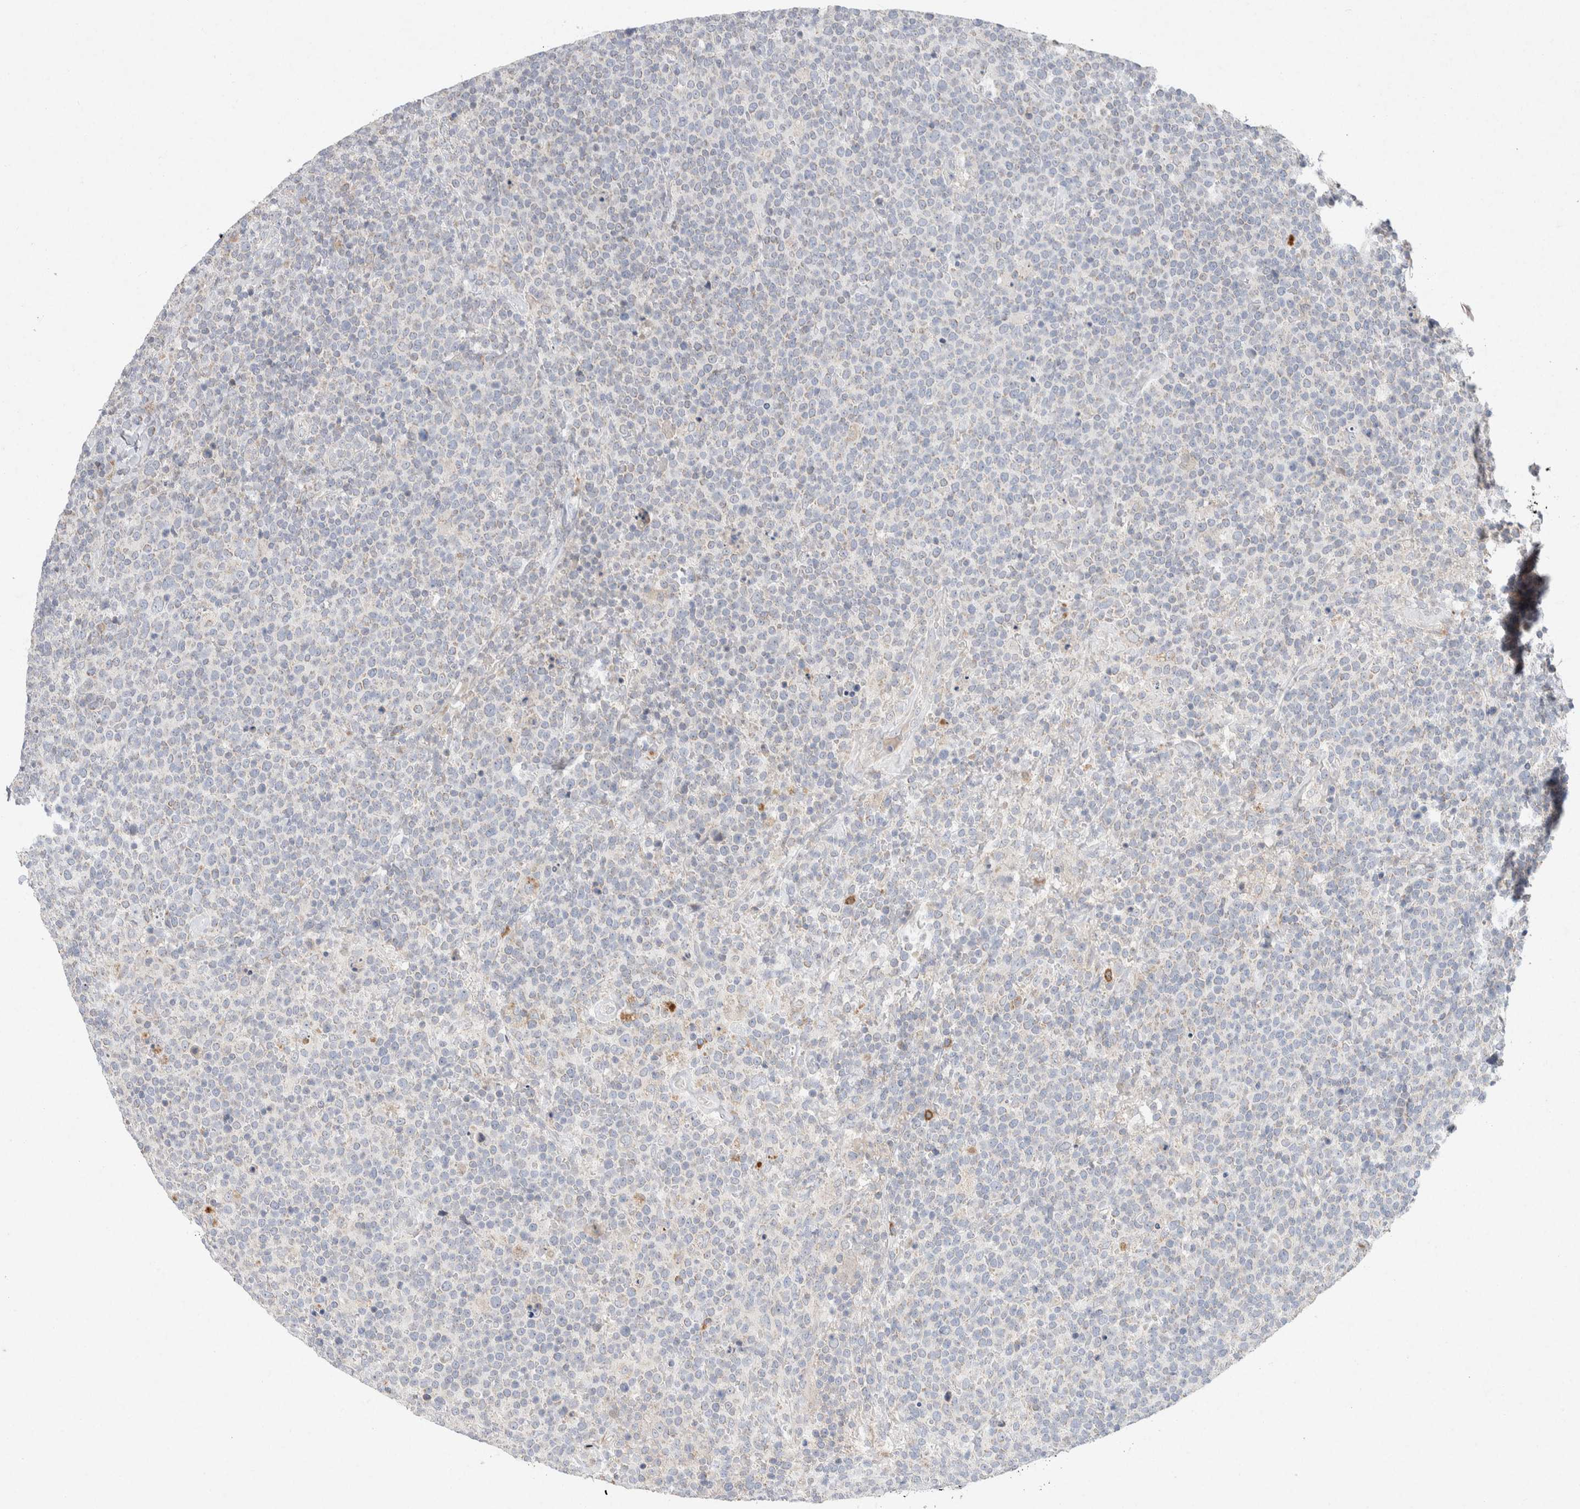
{"staining": {"intensity": "negative", "quantity": "none", "location": "none"}, "tissue": "lymphoma", "cell_type": "Tumor cells", "image_type": "cancer", "snomed": [{"axis": "morphology", "description": "Malignant lymphoma, non-Hodgkin's type, High grade"}, {"axis": "topography", "description": "Lymph node"}], "caption": "The immunohistochemistry (IHC) photomicrograph has no significant positivity in tumor cells of lymphoma tissue. (Brightfield microscopy of DAB (3,3'-diaminobenzidine) IHC at high magnification).", "gene": "CMTM4", "patient": {"sex": "male", "age": 61}}